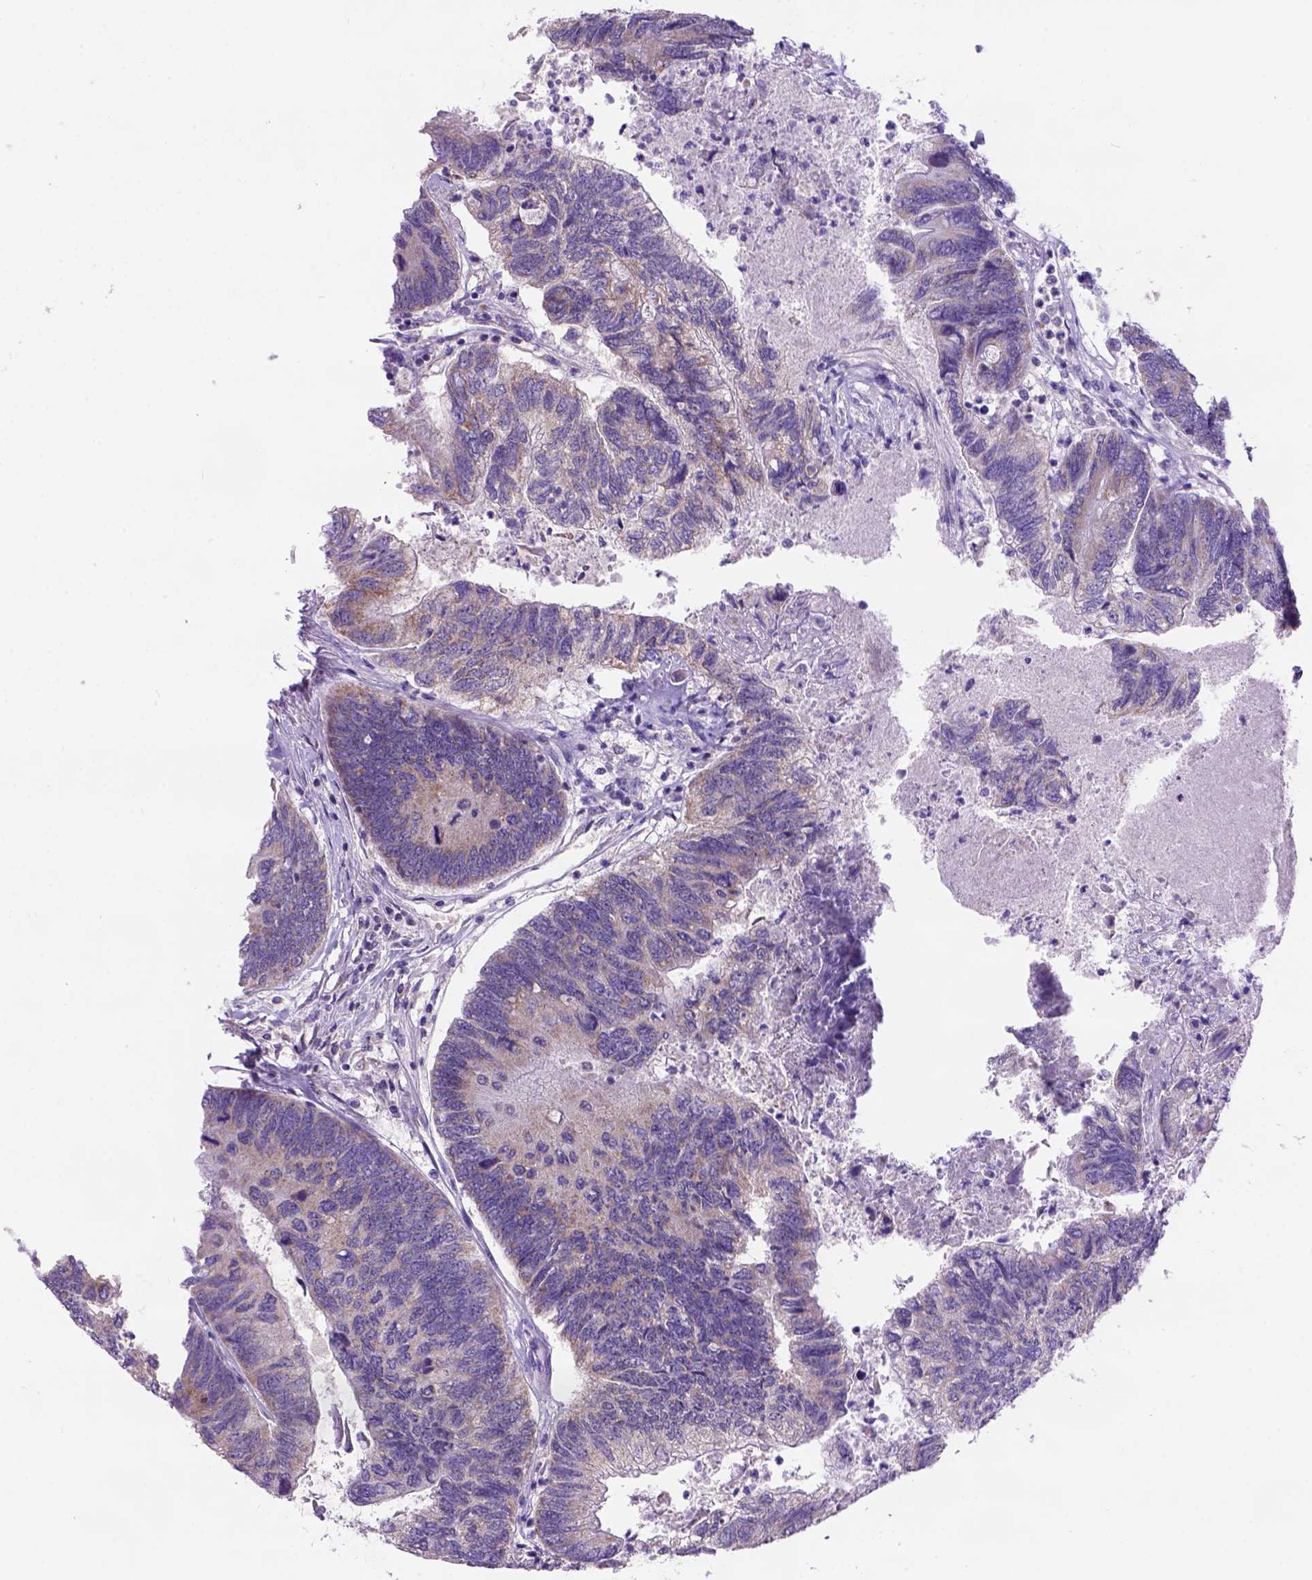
{"staining": {"intensity": "moderate", "quantity": "<25%", "location": "cytoplasmic/membranous"}, "tissue": "colorectal cancer", "cell_type": "Tumor cells", "image_type": "cancer", "snomed": [{"axis": "morphology", "description": "Adenocarcinoma, NOS"}, {"axis": "topography", "description": "Colon"}], "caption": "Immunohistochemical staining of human colorectal adenocarcinoma demonstrates moderate cytoplasmic/membranous protein staining in about <25% of tumor cells. The staining was performed using DAB to visualize the protein expression in brown, while the nuclei were stained in blue with hematoxylin (Magnification: 20x).", "gene": "L2HGDH", "patient": {"sex": "female", "age": 67}}